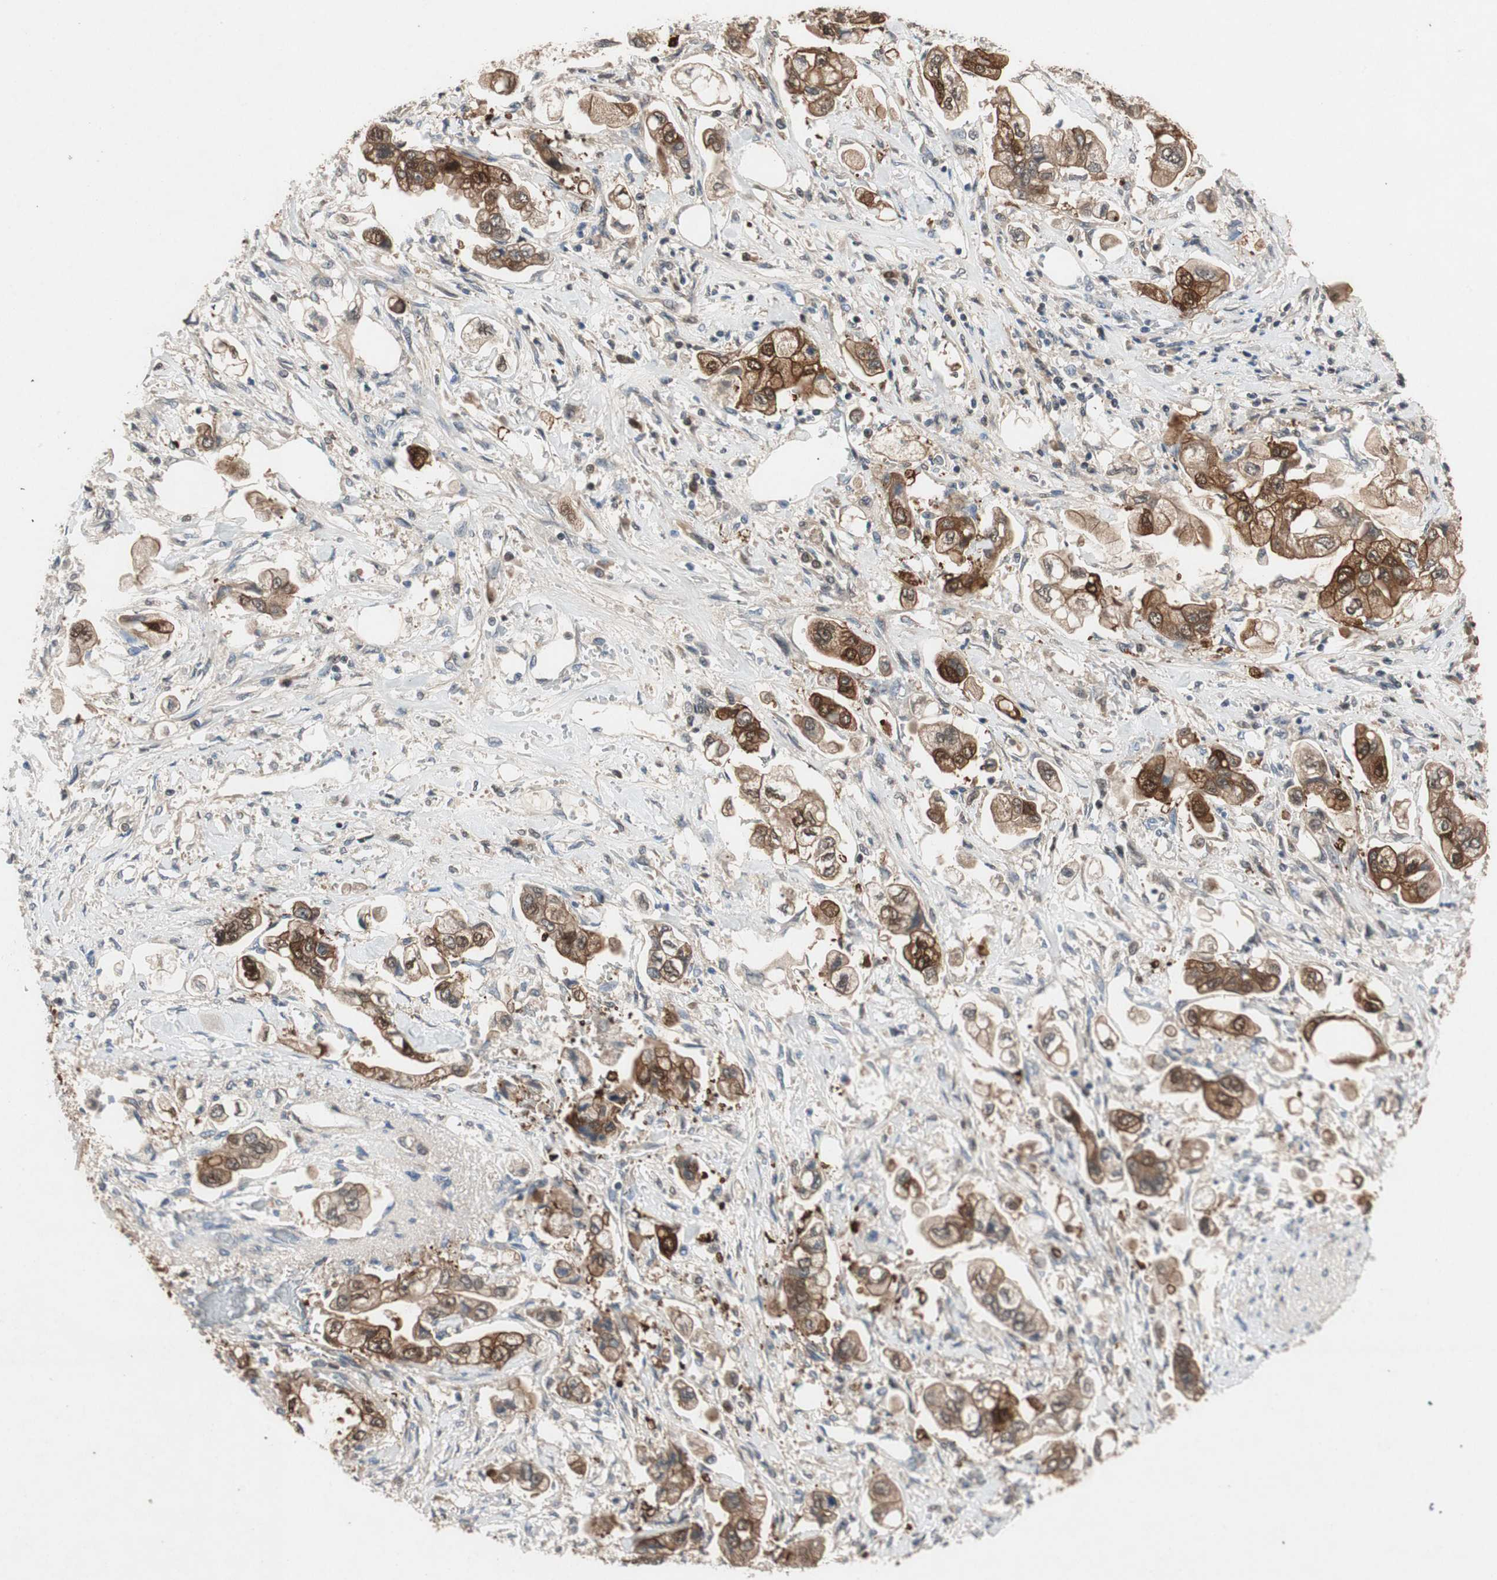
{"staining": {"intensity": "moderate", "quantity": ">75%", "location": "cytoplasmic/membranous,nuclear"}, "tissue": "stomach cancer", "cell_type": "Tumor cells", "image_type": "cancer", "snomed": [{"axis": "morphology", "description": "Adenocarcinoma, NOS"}, {"axis": "topography", "description": "Stomach"}], "caption": "Adenocarcinoma (stomach) was stained to show a protein in brown. There is medium levels of moderate cytoplasmic/membranous and nuclear staining in approximately >75% of tumor cells.", "gene": "SERPINB5", "patient": {"sex": "male", "age": 62}}